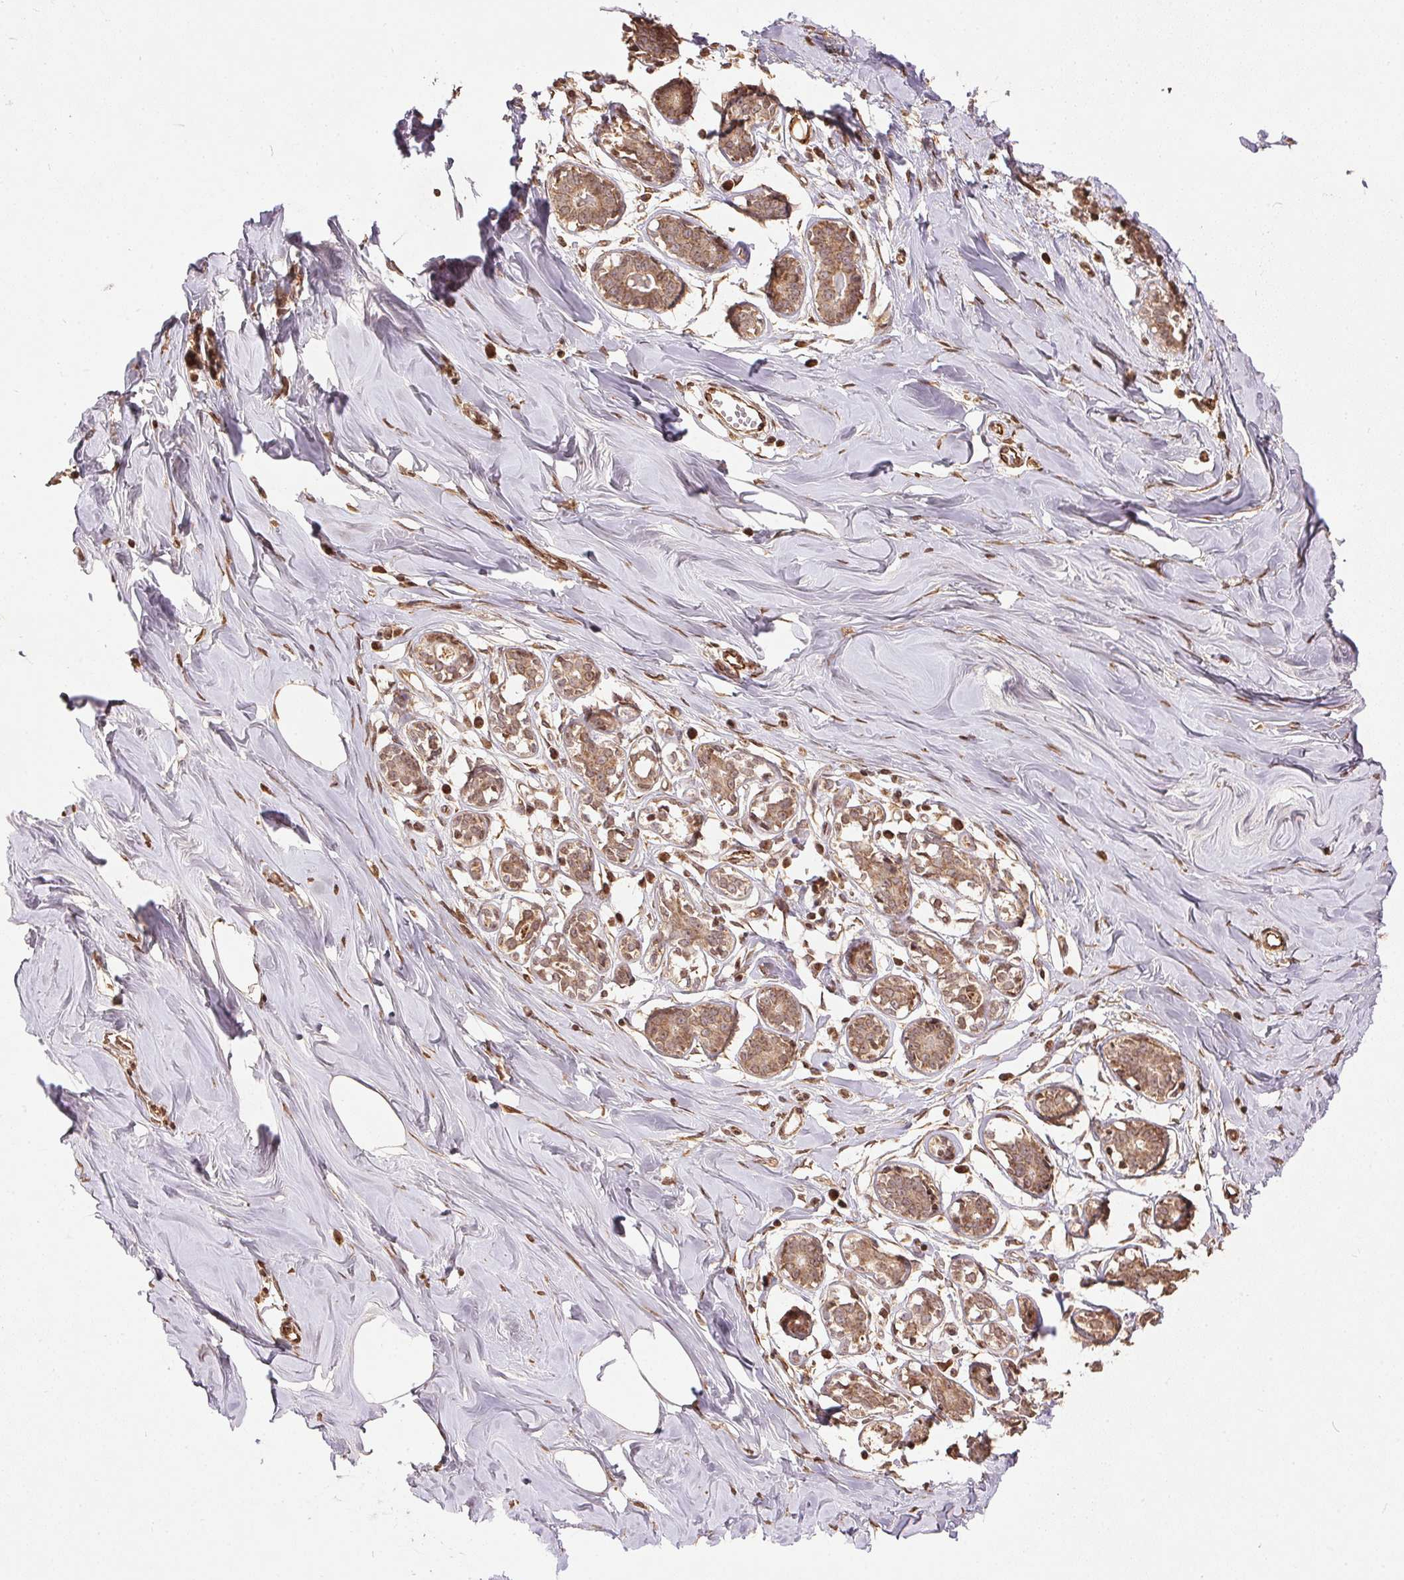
{"staining": {"intensity": "weak", "quantity": ">75%", "location": "cytoplasmic/membranous"}, "tissue": "breast", "cell_type": "Adipocytes", "image_type": "normal", "snomed": [{"axis": "morphology", "description": "Normal tissue, NOS"}, {"axis": "topography", "description": "Breast"}], "caption": "Immunohistochemical staining of unremarkable human breast reveals low levels of weak cytoplasmic/membranous expression in about >75% of adipocytes. (brown staining indicates protein expression, while blue staining denotes nuclei).", "gene": "SPRED2", "patient": {"sex": "female", "age": 27}}